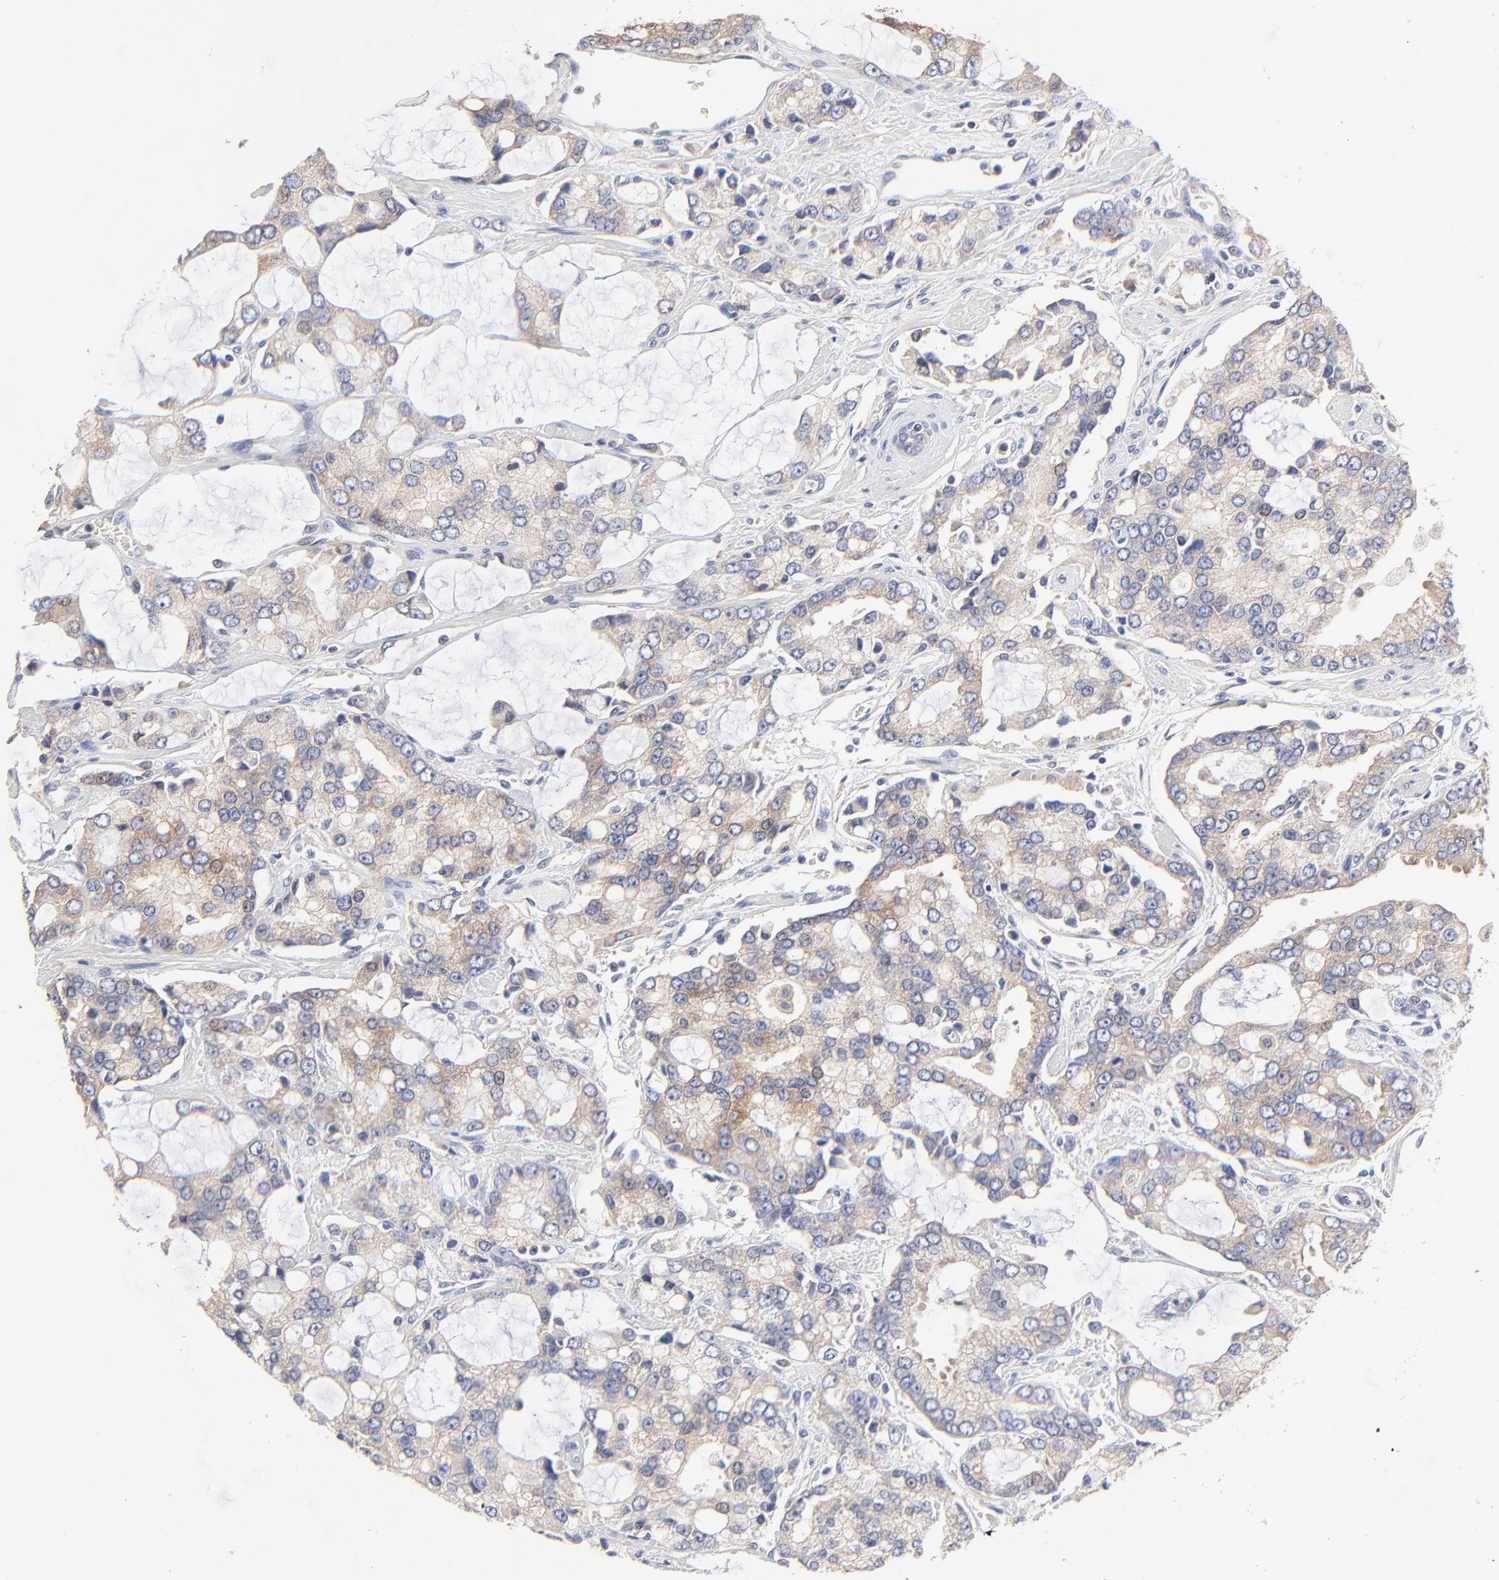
{"staining": {"intensity": "moderate", "quantity": ">75%", "location": "cytoplasmic/membranous"}, "tissue": "prostate cancer", "cell_type": "Tumor cells", "image_type": "cancer", "snomed": [{"axis": "morphology", "description": "Adenocarcinoma, High grade"}, {"axis": "topography", "description": "Prostate"}], "caption": "Immunohistochemical staining of human prostate cancer displays medium levels of moderate cytoplasmic/membranous positivity in approximately >75% of tumor cells.", "gene": "PPFIBP2", "patient": {"sex": "male", "age": 67}}